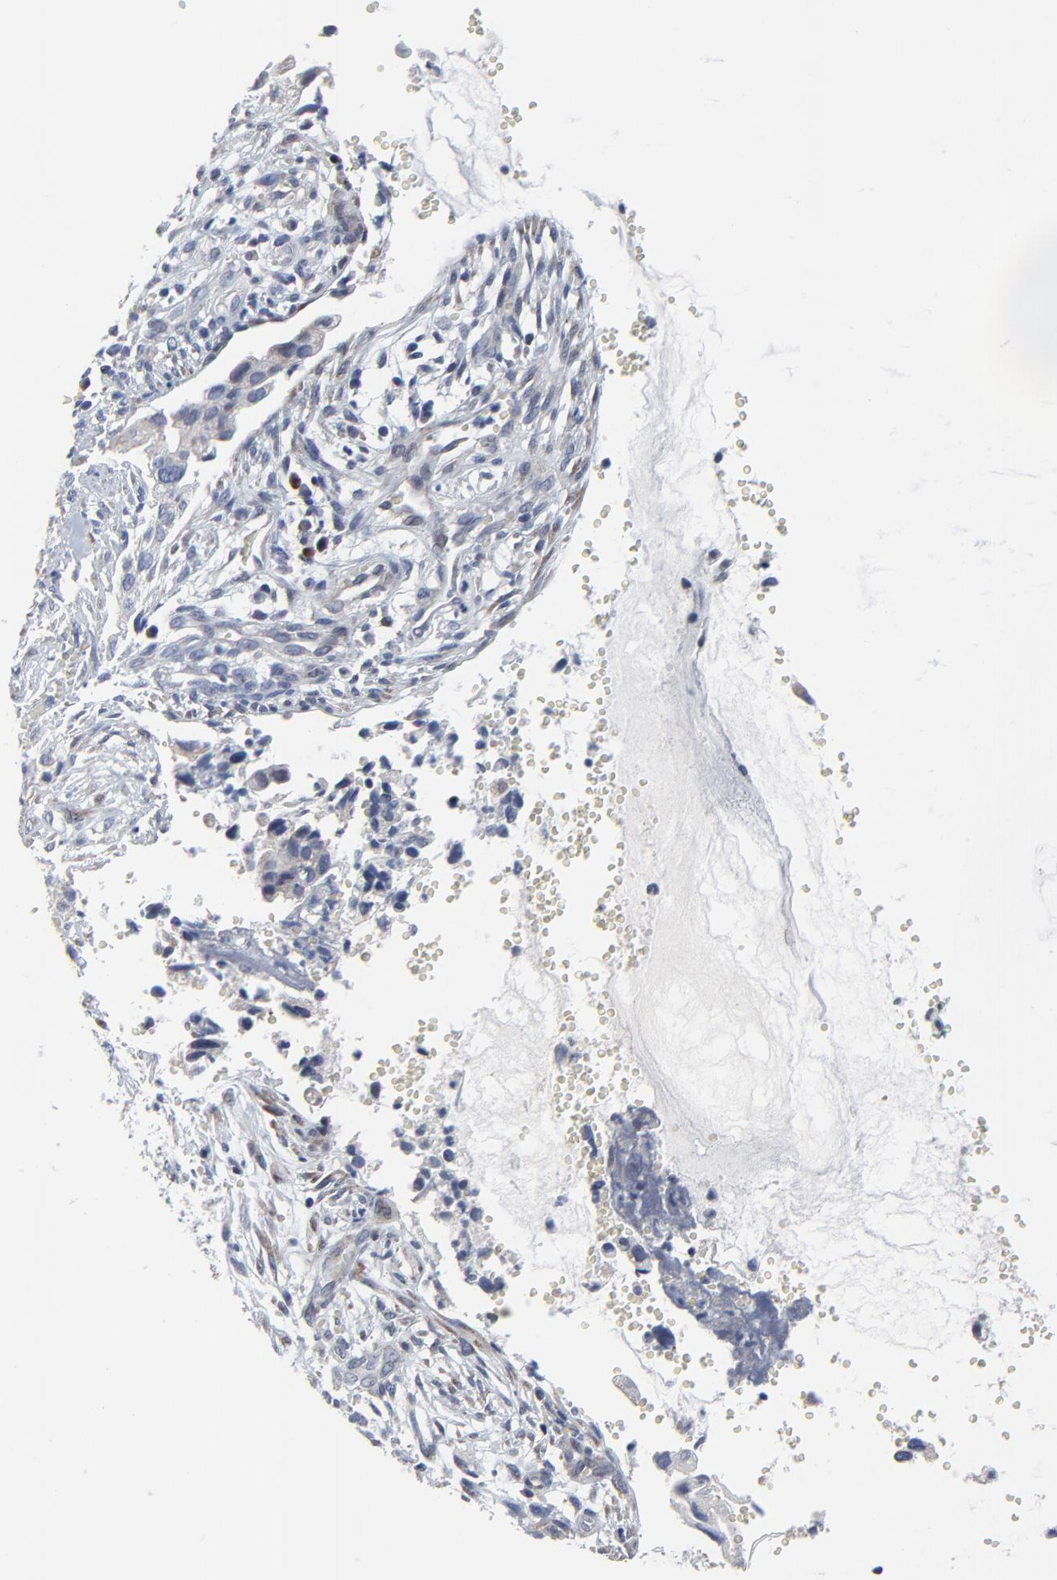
{"staining": {"intensity": "negative", "quantity": "none", "location": "none"}, "tissue": "cervical cancer", "cell_type": "Tumor cells", "image_type": "cancer", "snomed": [{"axis": "morphology", "description": "Normal tissue, NOS"}, {"axis": "morphology", "description": "Squamous cell carcinoma, NOS"}, {"axis": "topography", "description": "Cervix"}], "caption": "Tumor cells are negative for protein expression in human cervical cancer.", "gene": "NLGN3", "patient": {"sex": "female", "age": 45}}